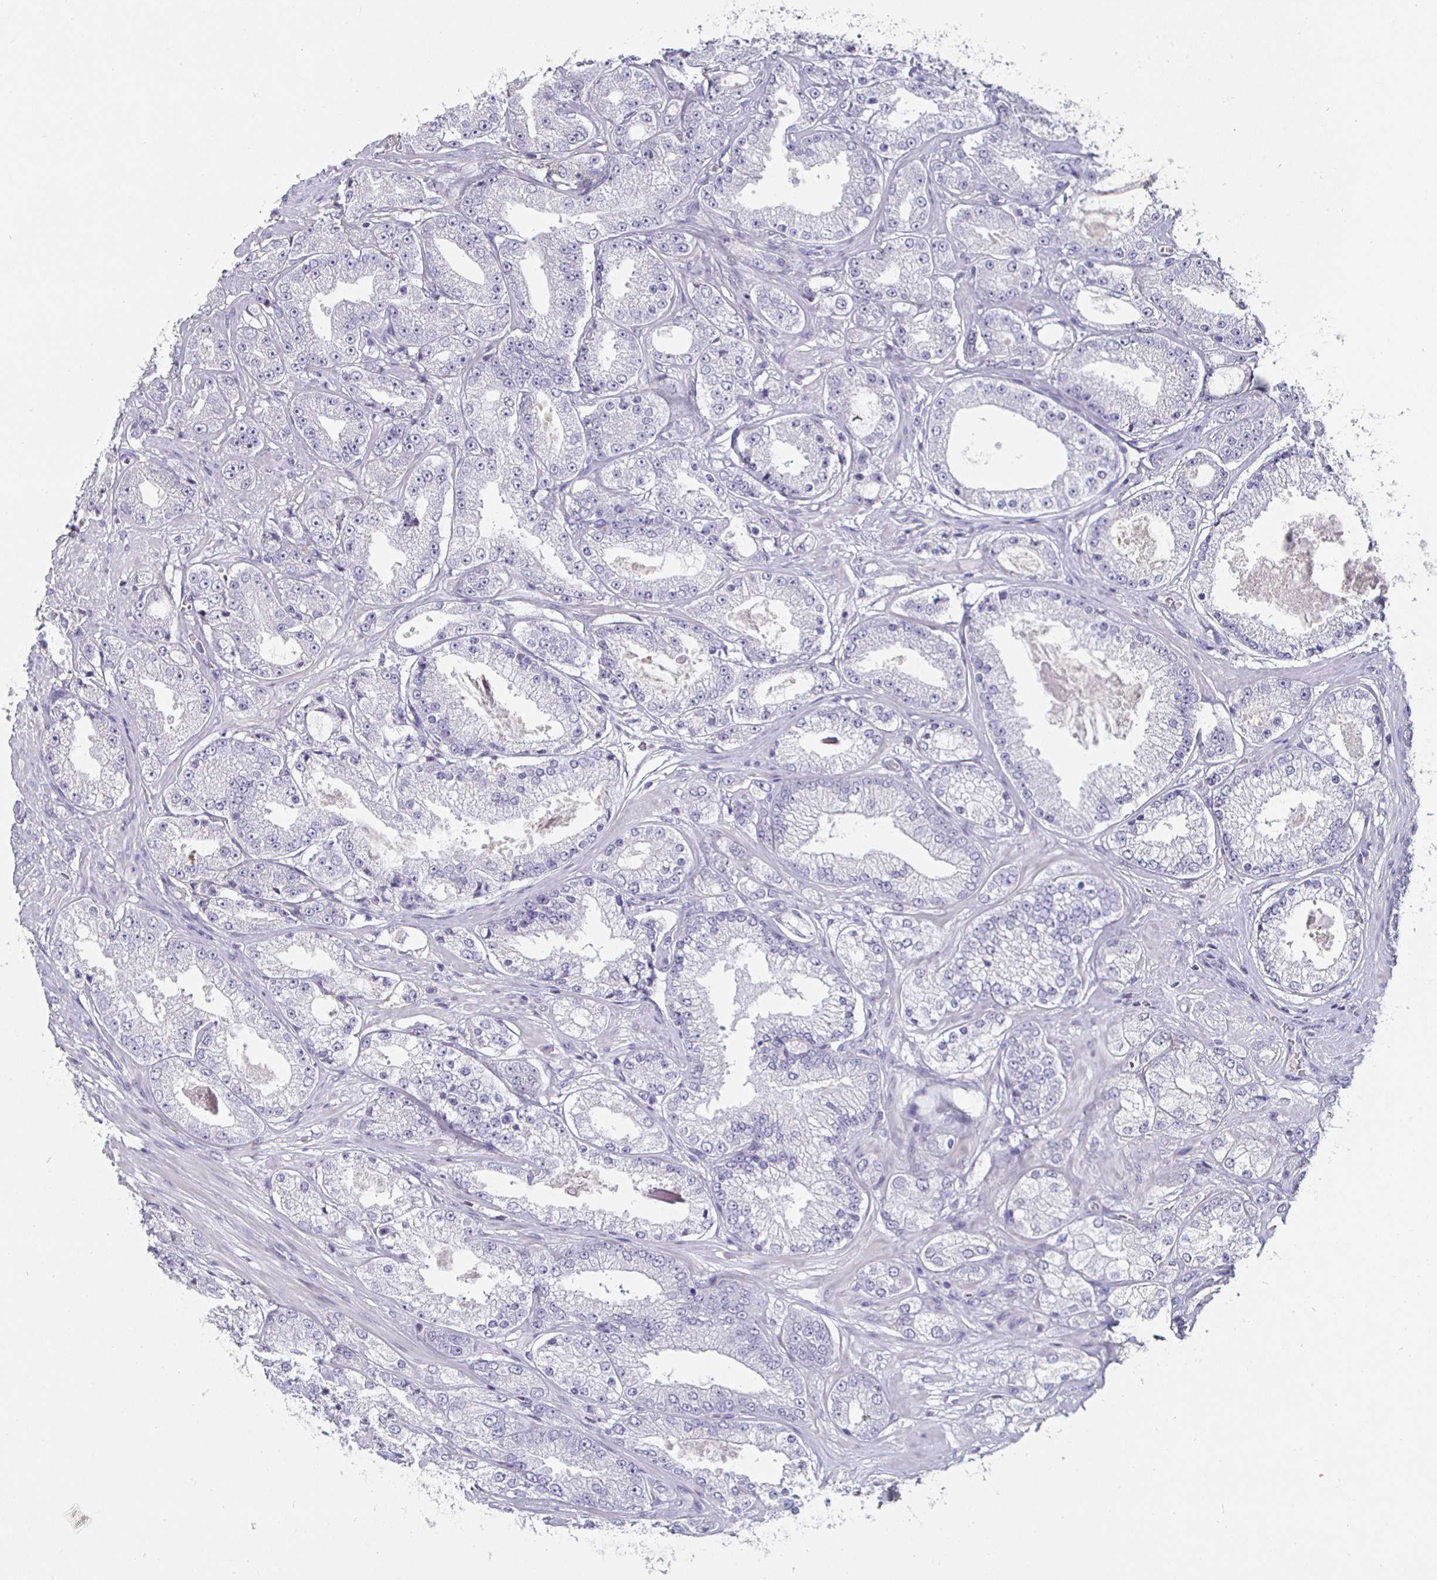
{"staining": {"intensity": "negative", "quantity": "none", "location": "none"}, "tissue": "prostate cancer", "cell_type": "Tumor cells", "image_type": "cancer", "snomed": [{"axis": "morphology", "description": "Normal tissue, NOS"}, {"axis": "morphology", "description": "Adenocarcinoma, High grade"}, {"axis": "topography", "description": "Prostate"}, {"axis": "topography", "description": "Peripheral nerve tissue"}], "caption": "Histopathology image shows no significant protein expression in tumor cells of prostate cancer. (DAB (3,3'-diaminobenzidine) immunohistochemistry (IHC) visualized using brightfield microscopy, high magnification).", "gene": "ENPP1", "patient": {"sex": "male", "age": 68}}